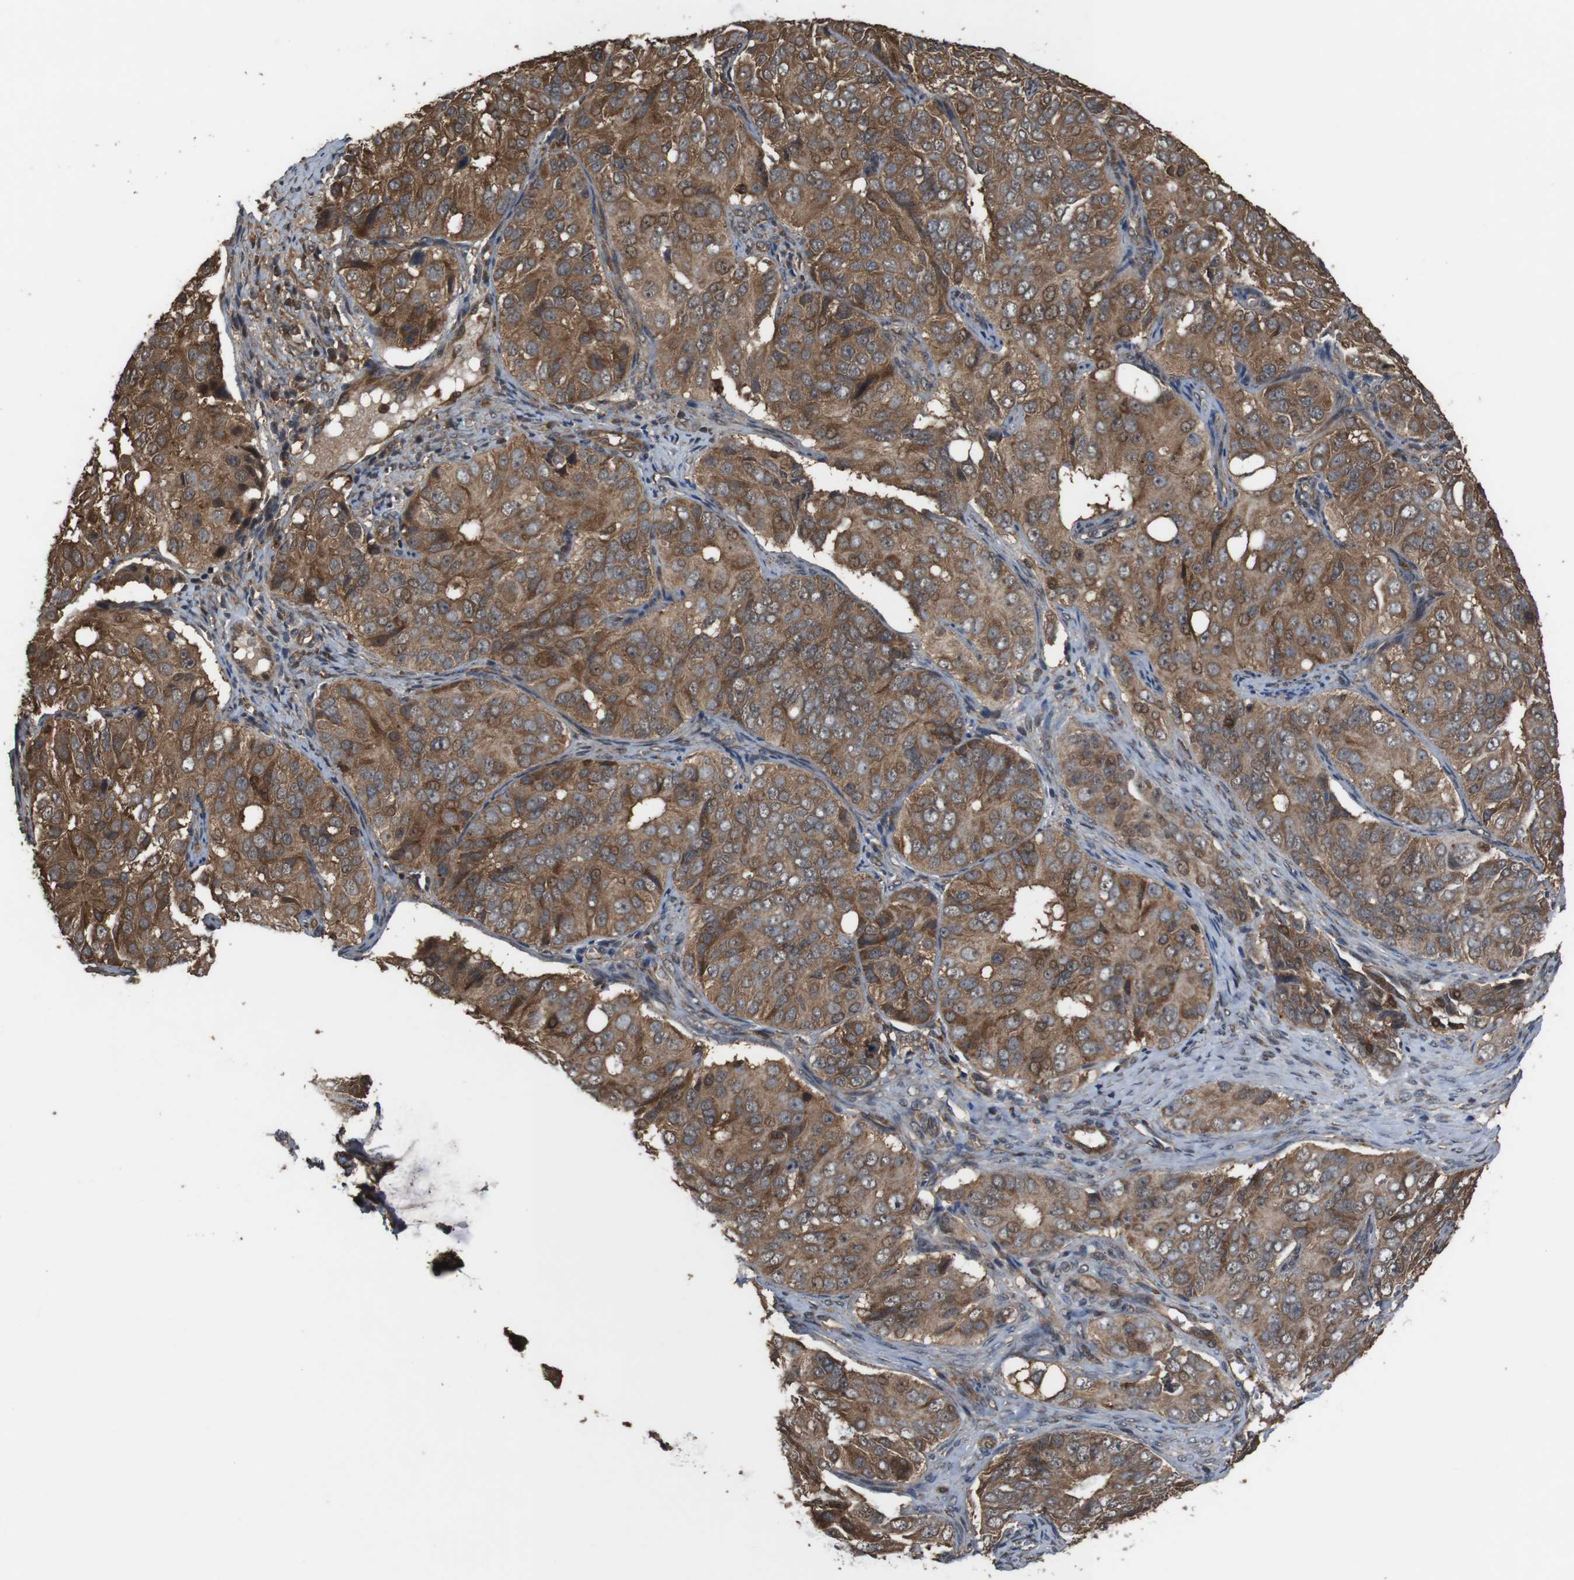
{"staining": {"intensity": "moderate", "quantity": ">75%", "location": "cytoplasmic/membranous"}, "tissue": "ovarian cancer", "cell_type": "Tumor cells", "image_type": "cancer", "snomed": [{"axis": "morphology", "description": "Carcinoma, endometroid"}, {"axis": "topography", "description": "Ovary"}], "caption": "A medium amount of moderate cytoplasmic/membranous expression is present in approximately >75% of tumor cells in ovarian cancer tissue.", "gene": "BAG4", "patient": {"sex": "female", "age": 51}}